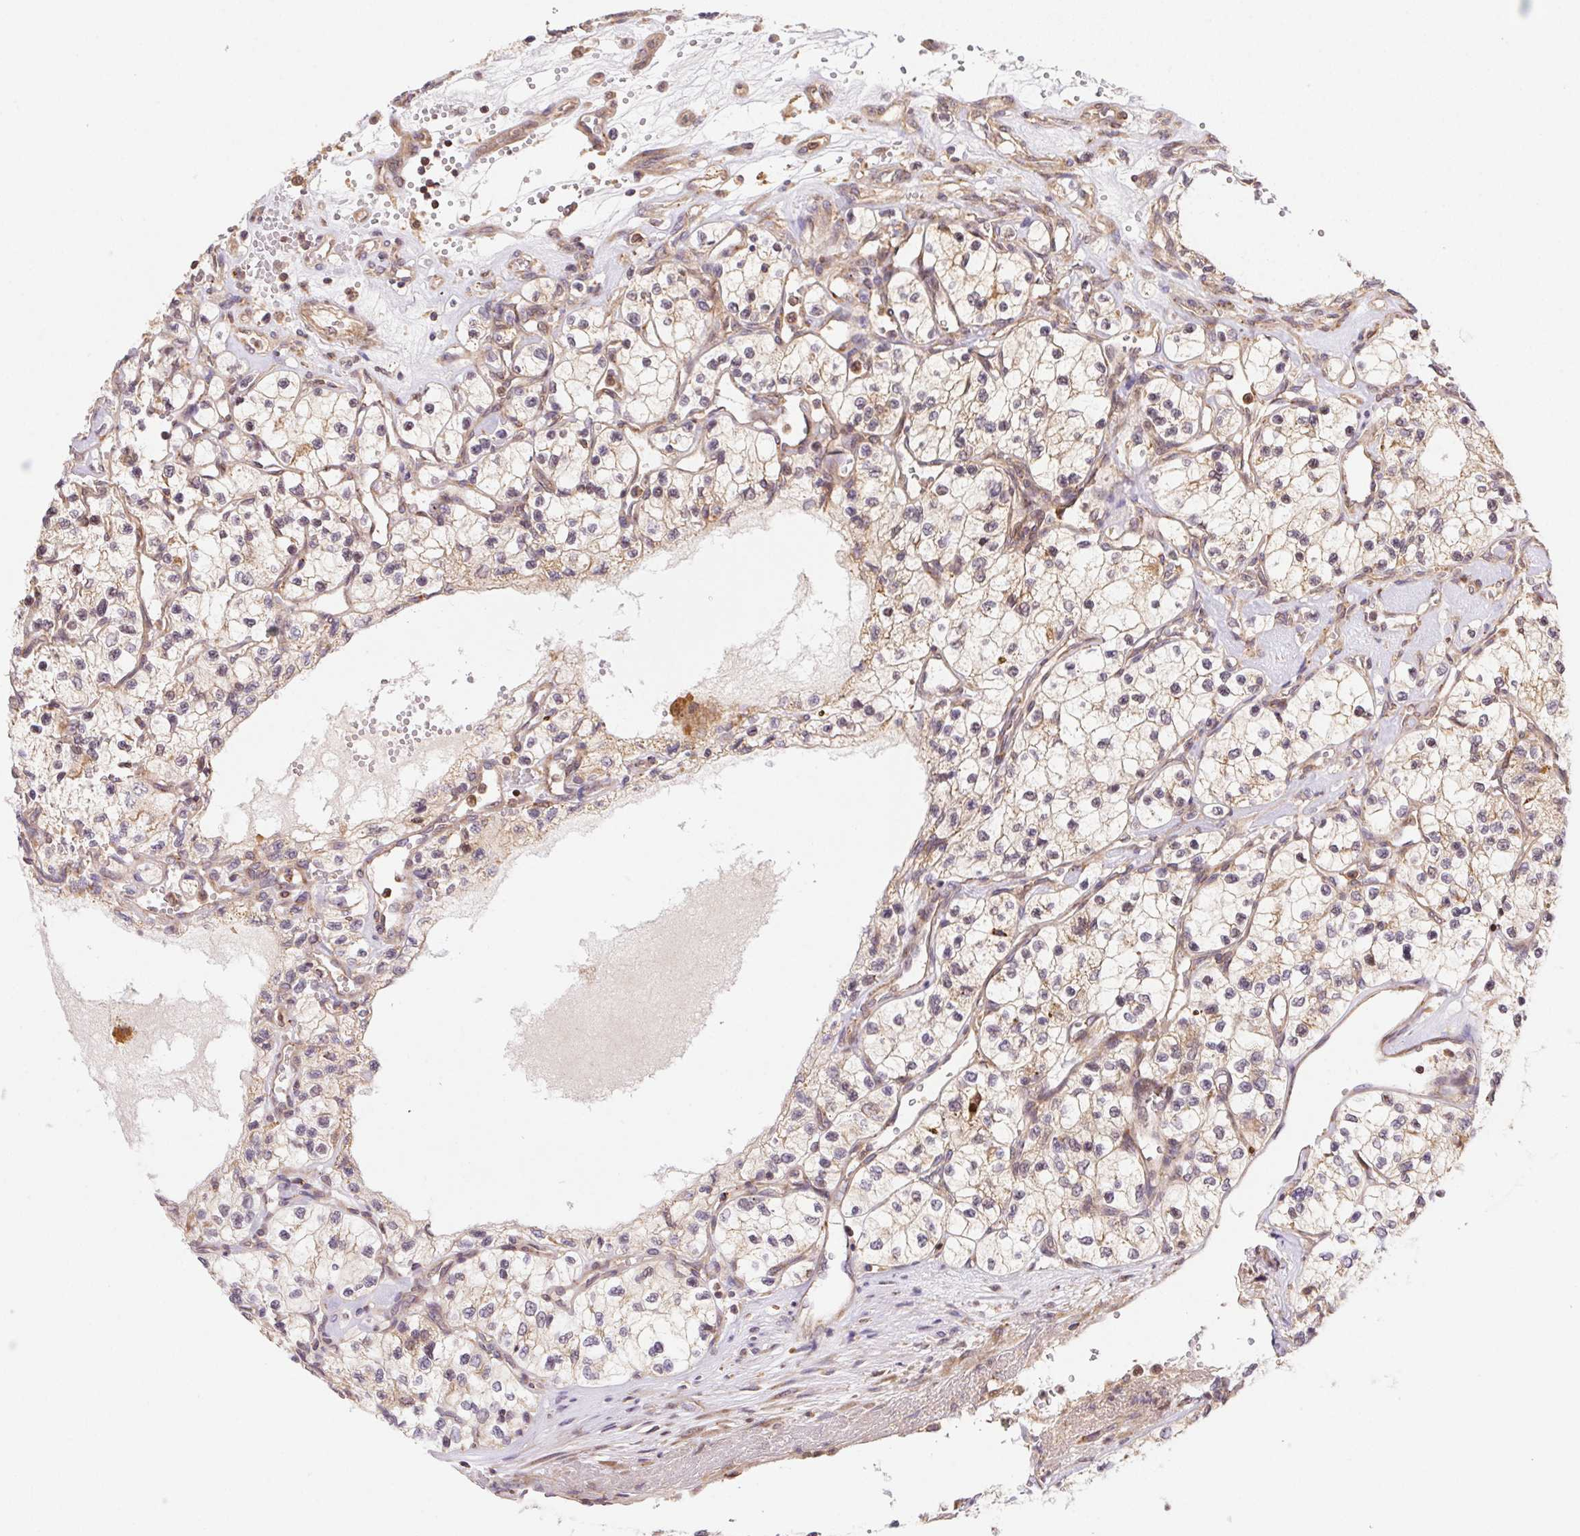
{"staining": {"intensity": "weak", "quantity": ">75%", "location": "cytoplasmic/membranous"}, "tissue": "renal cancer", "cell_type": "Tumor cells", "image_type": "cancer", "snomed": [{"axis": "morphology", "description": "Adenocarcinoma, NOS"}, {"axis": "topography", "description": "Kidney"}], "caption": "This micrograph displays immunohistochemistry staining of adenocarcinoma (renal), with low weak cytoplasmic/membranous positivity in about >75% of tumor cells.", "gene": "MEX3D", "patient": {"sex": "female", "age": 69}}